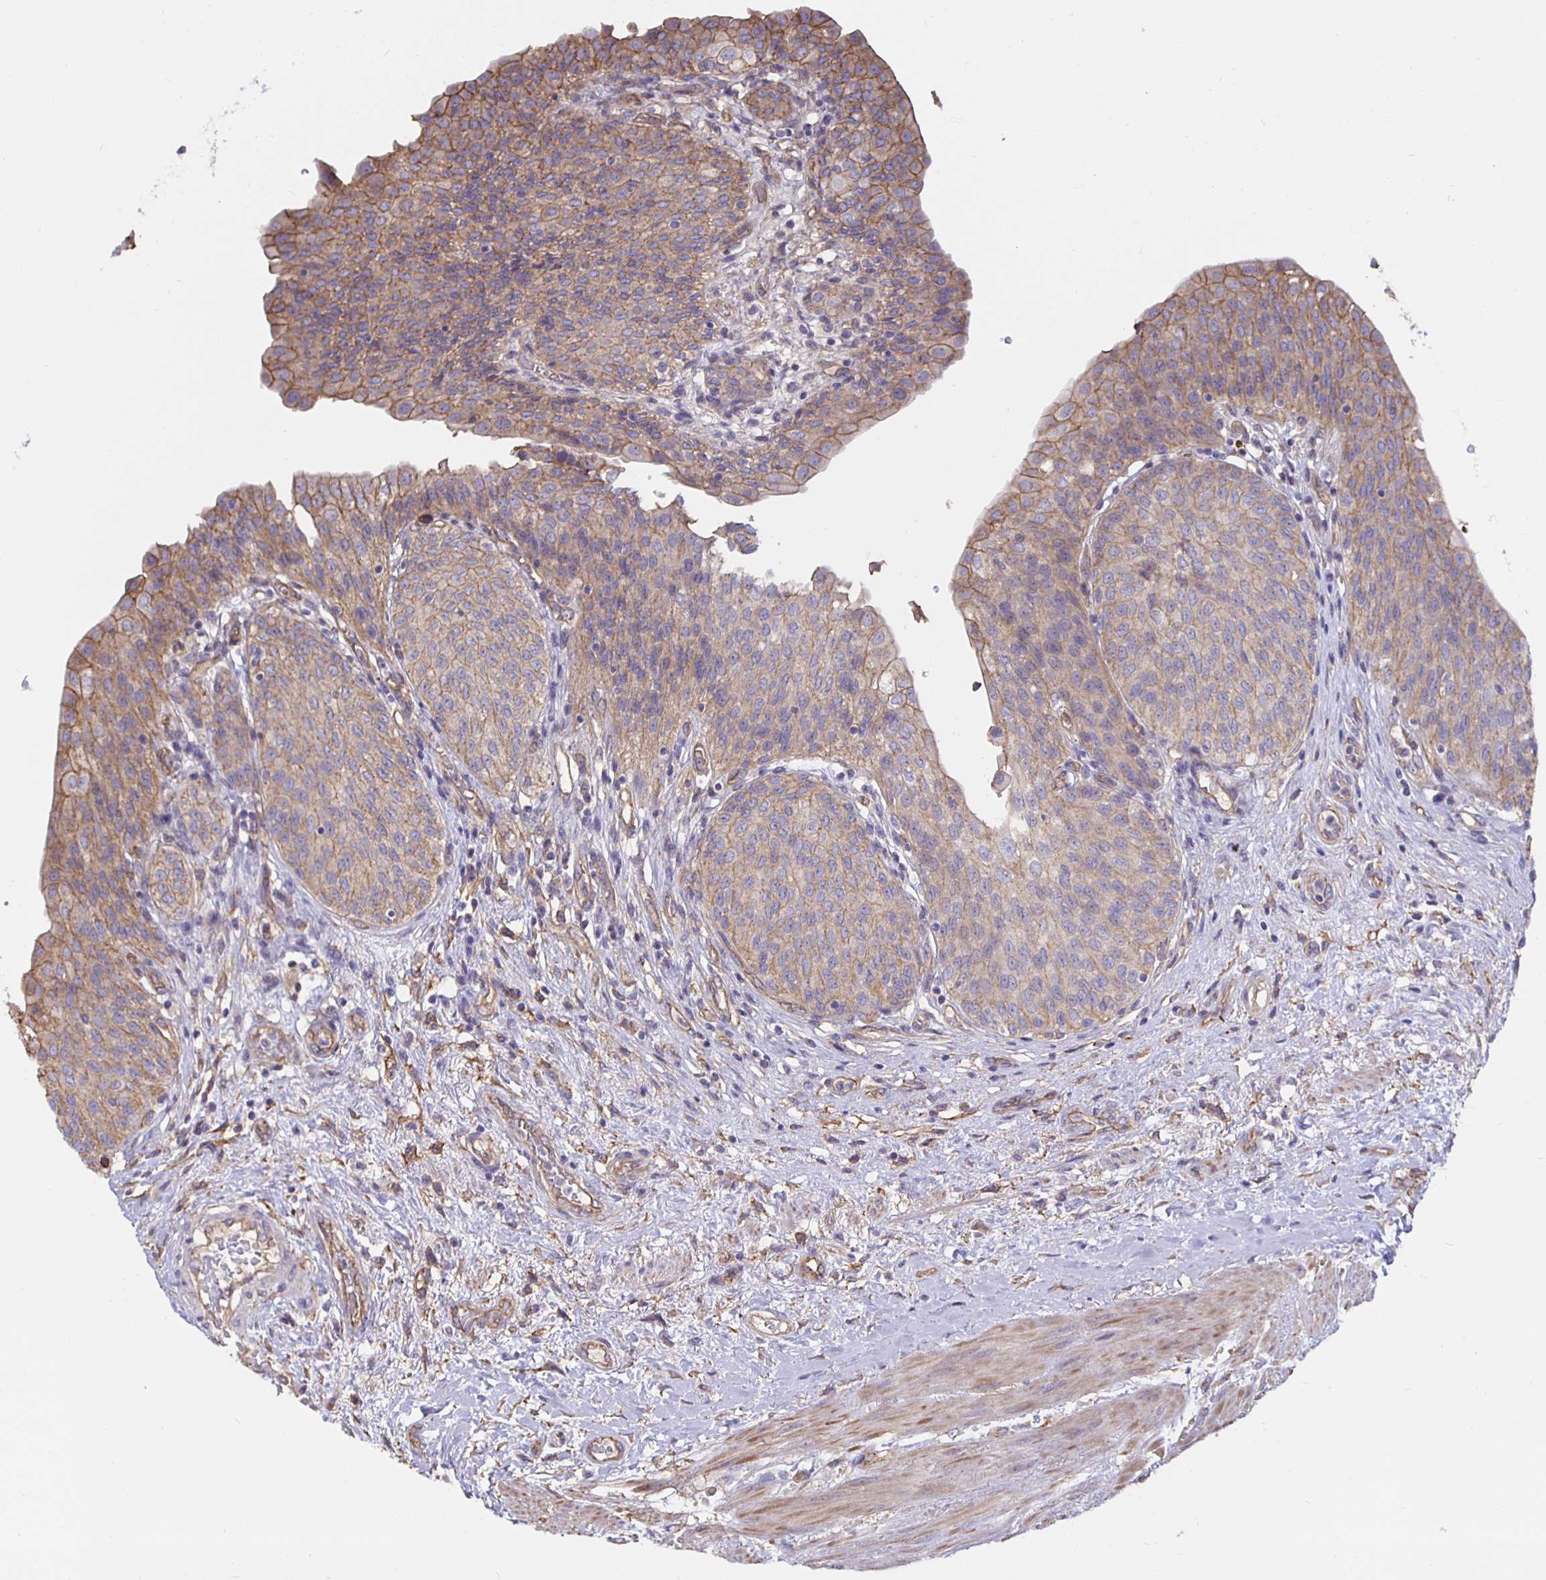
{"staining": {"intensity": "moderate", "quantity": "25%-75%", "location": "cytoplasmic/membranous"}, "tissue": "urinary bladder", "cell_type": "Urothelial cells", "image_type": "normal", "snomed": [{"axis": "morphology", "description": "Normal tissue, NOS"}, {"axis": "topography", "description": "Urinary bladder"}], "caption": "About 25%-75% of urothelial cells in normal urinary bladder exhibit moderate cytoplasmic/membranous protein positivity as visualized by brown immunohistochemical staining.", "gene": "ARHGEF39", "patient": {"sex": "male", "age": 68}}